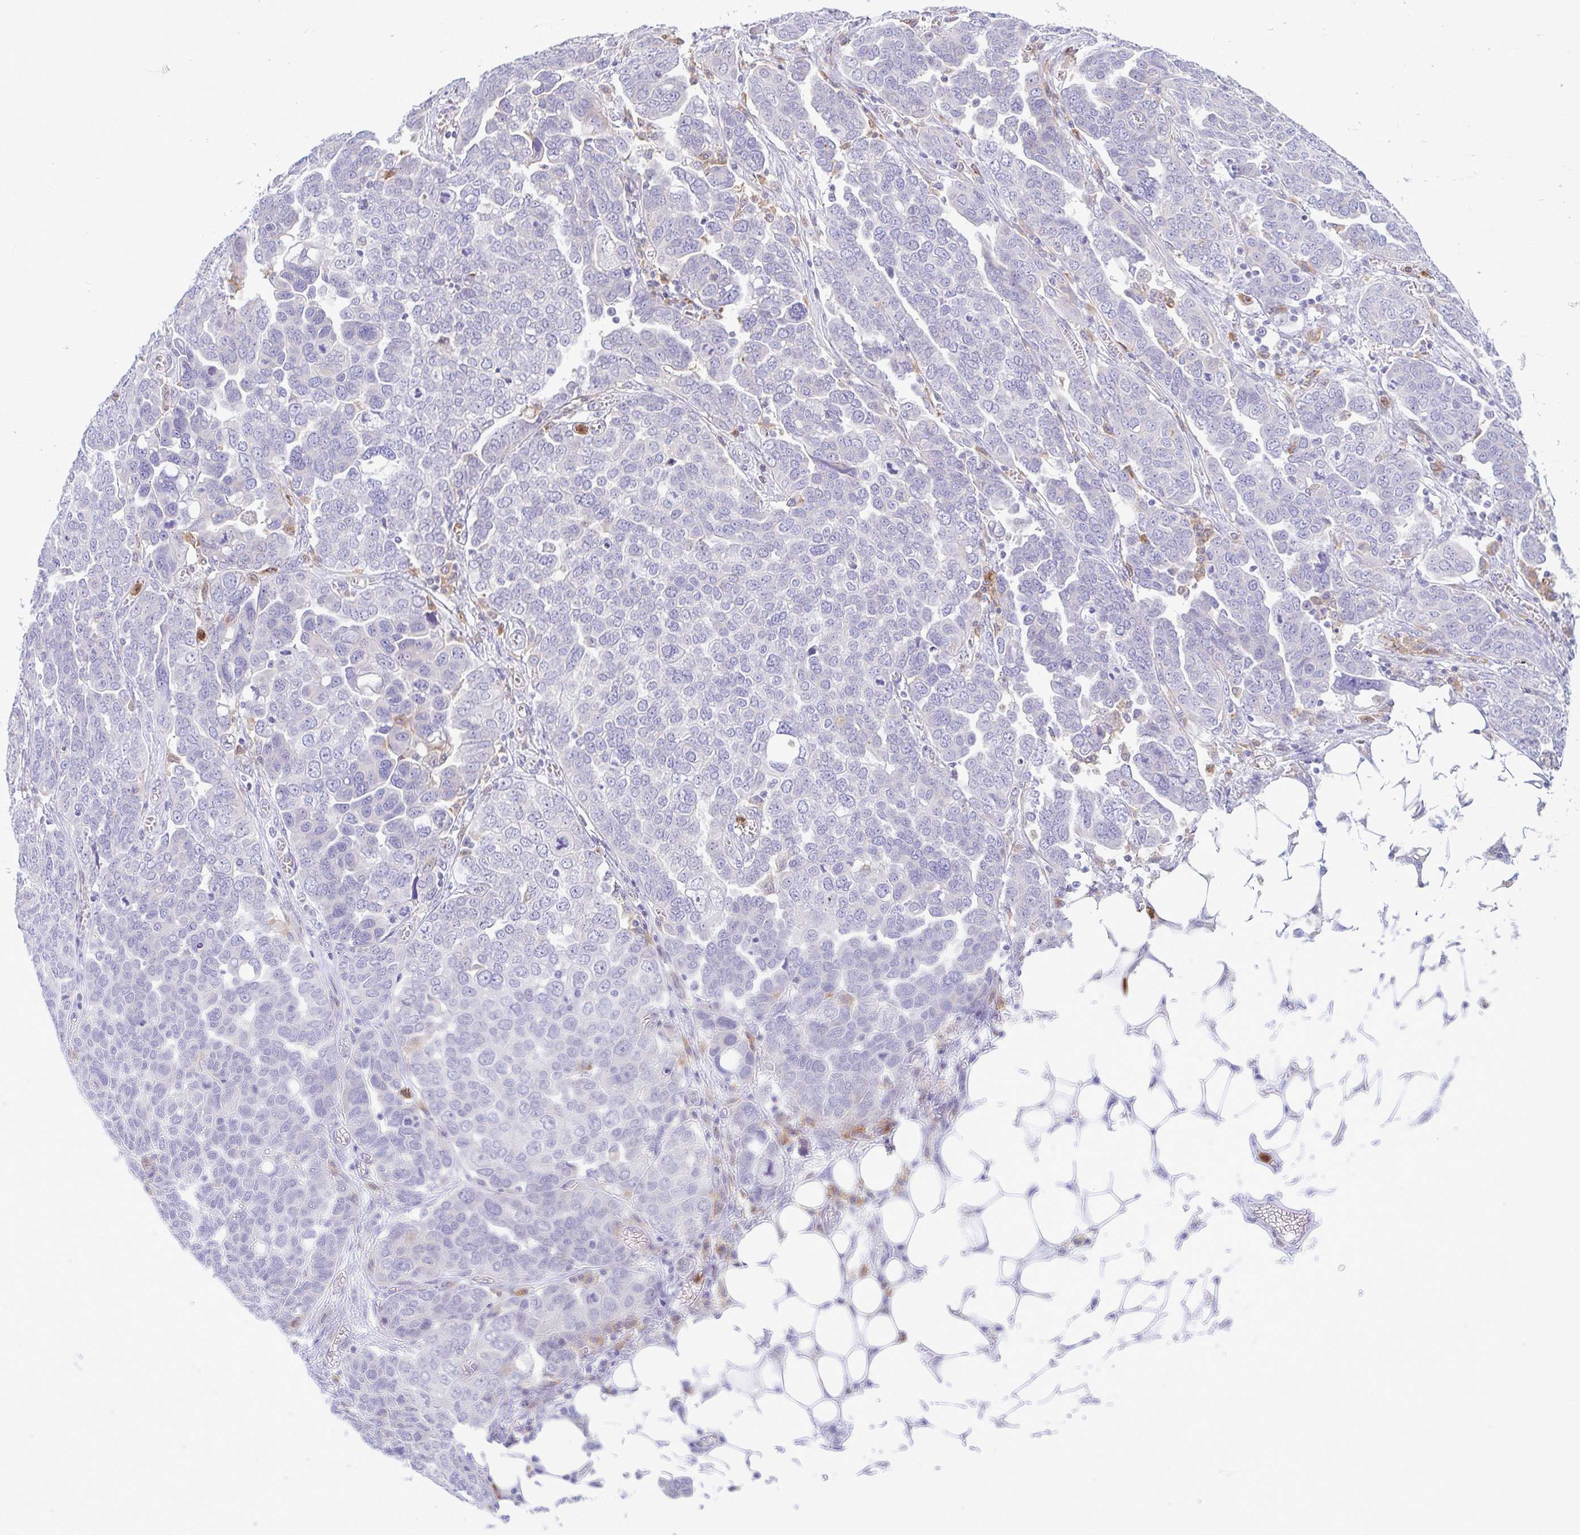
{"staining": {"intensity": "negative", "quantity": "none", "location": "none"}, "tissue": "ovarian cancer", "cell_type": "Tumor cells", "image_type": "cancer", "snomed": [{"axis": "morphology", "description": "Cystadenocarcinoma, serous, NOS"}, {"axis": "topography", "description": "Ovary"}], "caption": "Immunohistochemistry (IHC) photomicrograph of ovarian cancer (serous cystadenocarcinoma) stained for a protein (brown), which demonstrates no positivity in tumor cells. Nuclei are stained in blue.", "gene": "CEP120", "patient": {"sex": "female", "age": 59}}